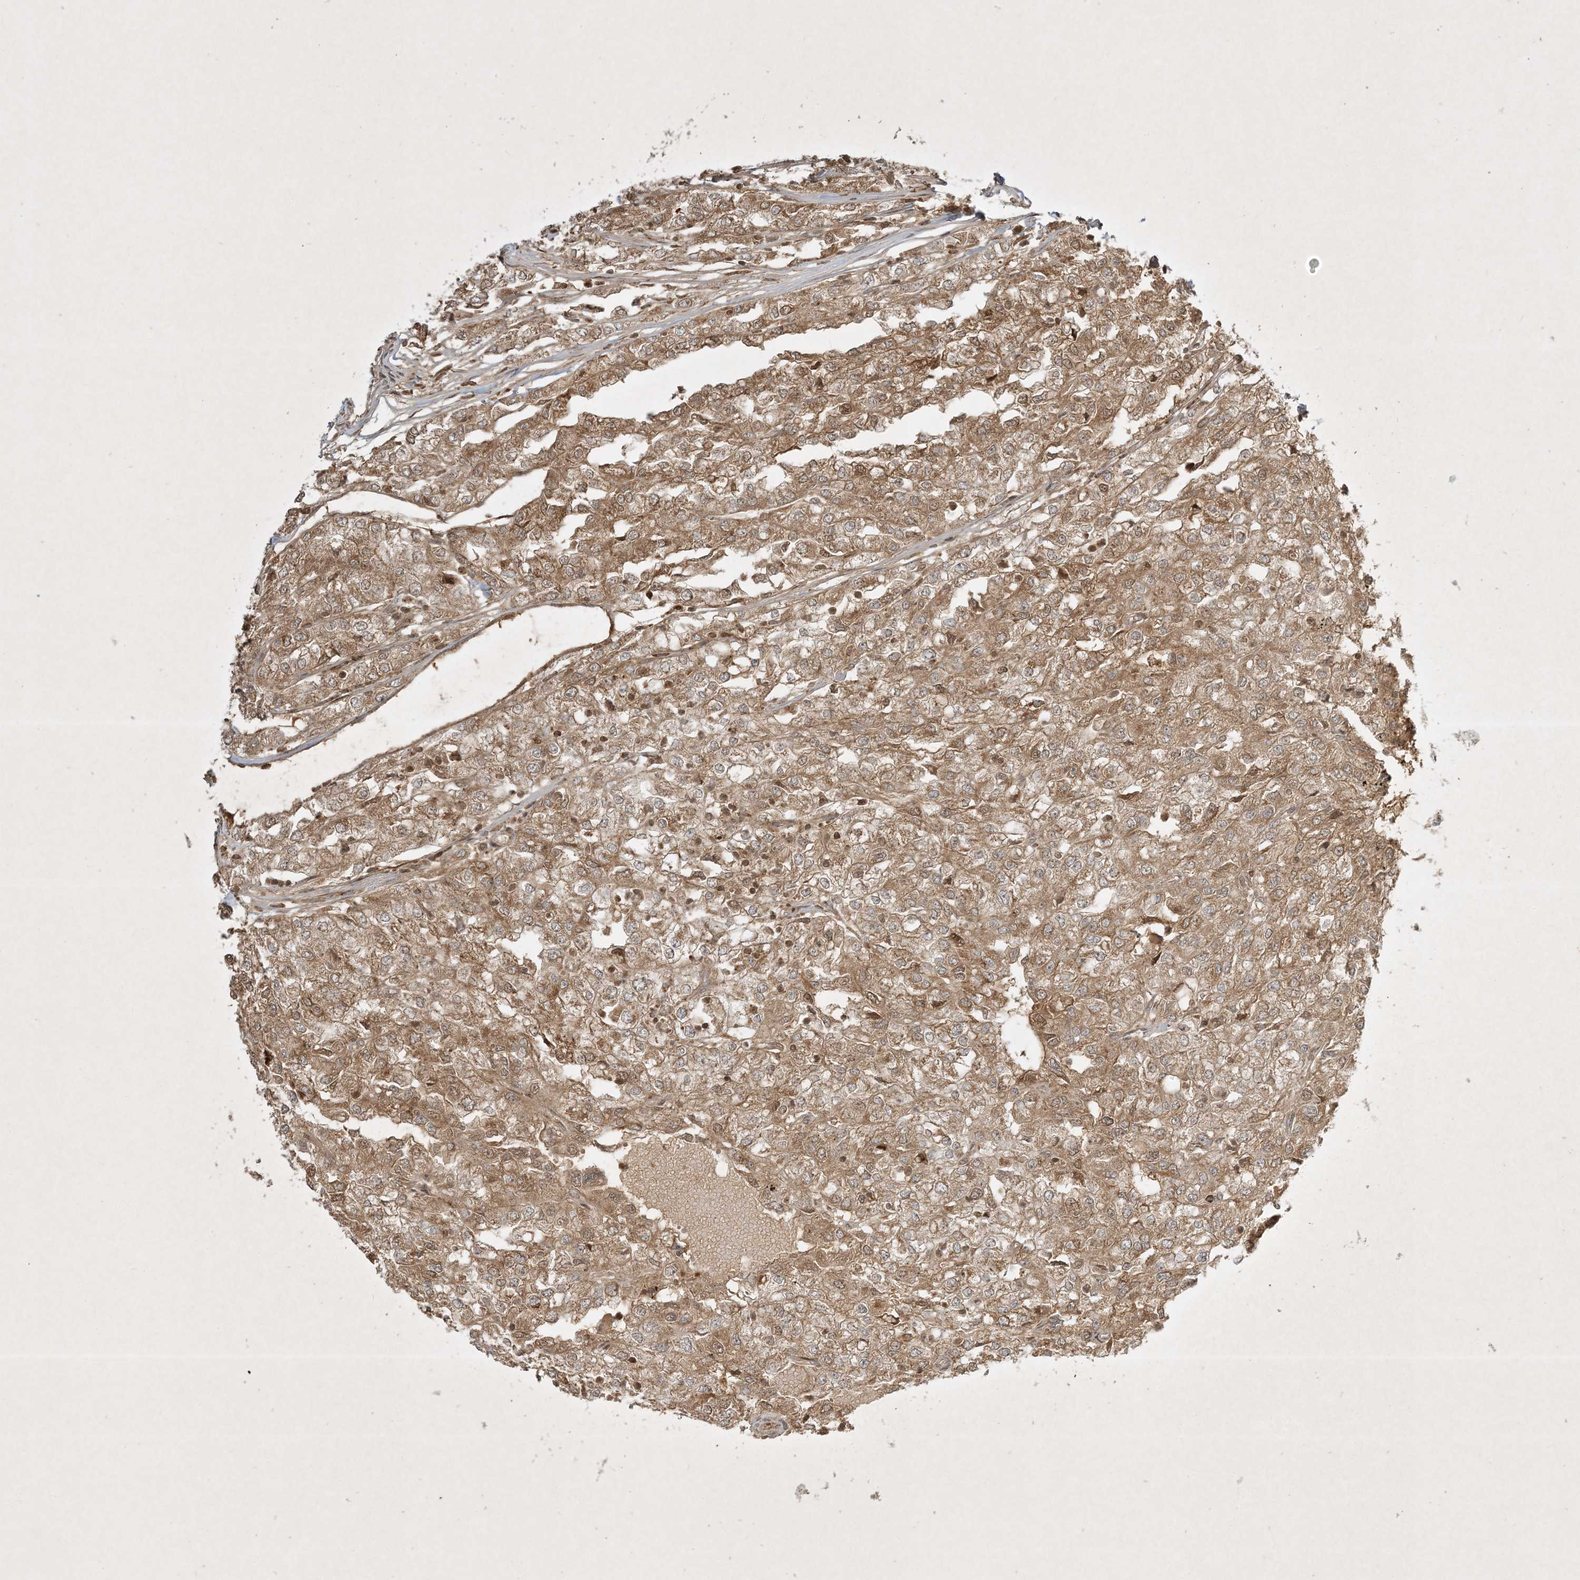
{"staining": {"intensity": "moderate", "quantity": ">75%", "location": "cytoplasmic/membranous"}, "tissue": "renal cancer", "cell_type": "Tumor cells", "image_type": "cancer", "snomed": [{"axis": "morphology", "description": "Adenocarcinoma, NOS"}, {"axis": "topography", "description": "Kidney"}], "caption": "Human renal cancer (adenocarcinoma) stained with a brown dye displays moderate cytoplasmic/membranous positive staining in approximately >75% of tumor cells.", "gene": "PLTP", "patient": {"sex": "female", "age": 54}}